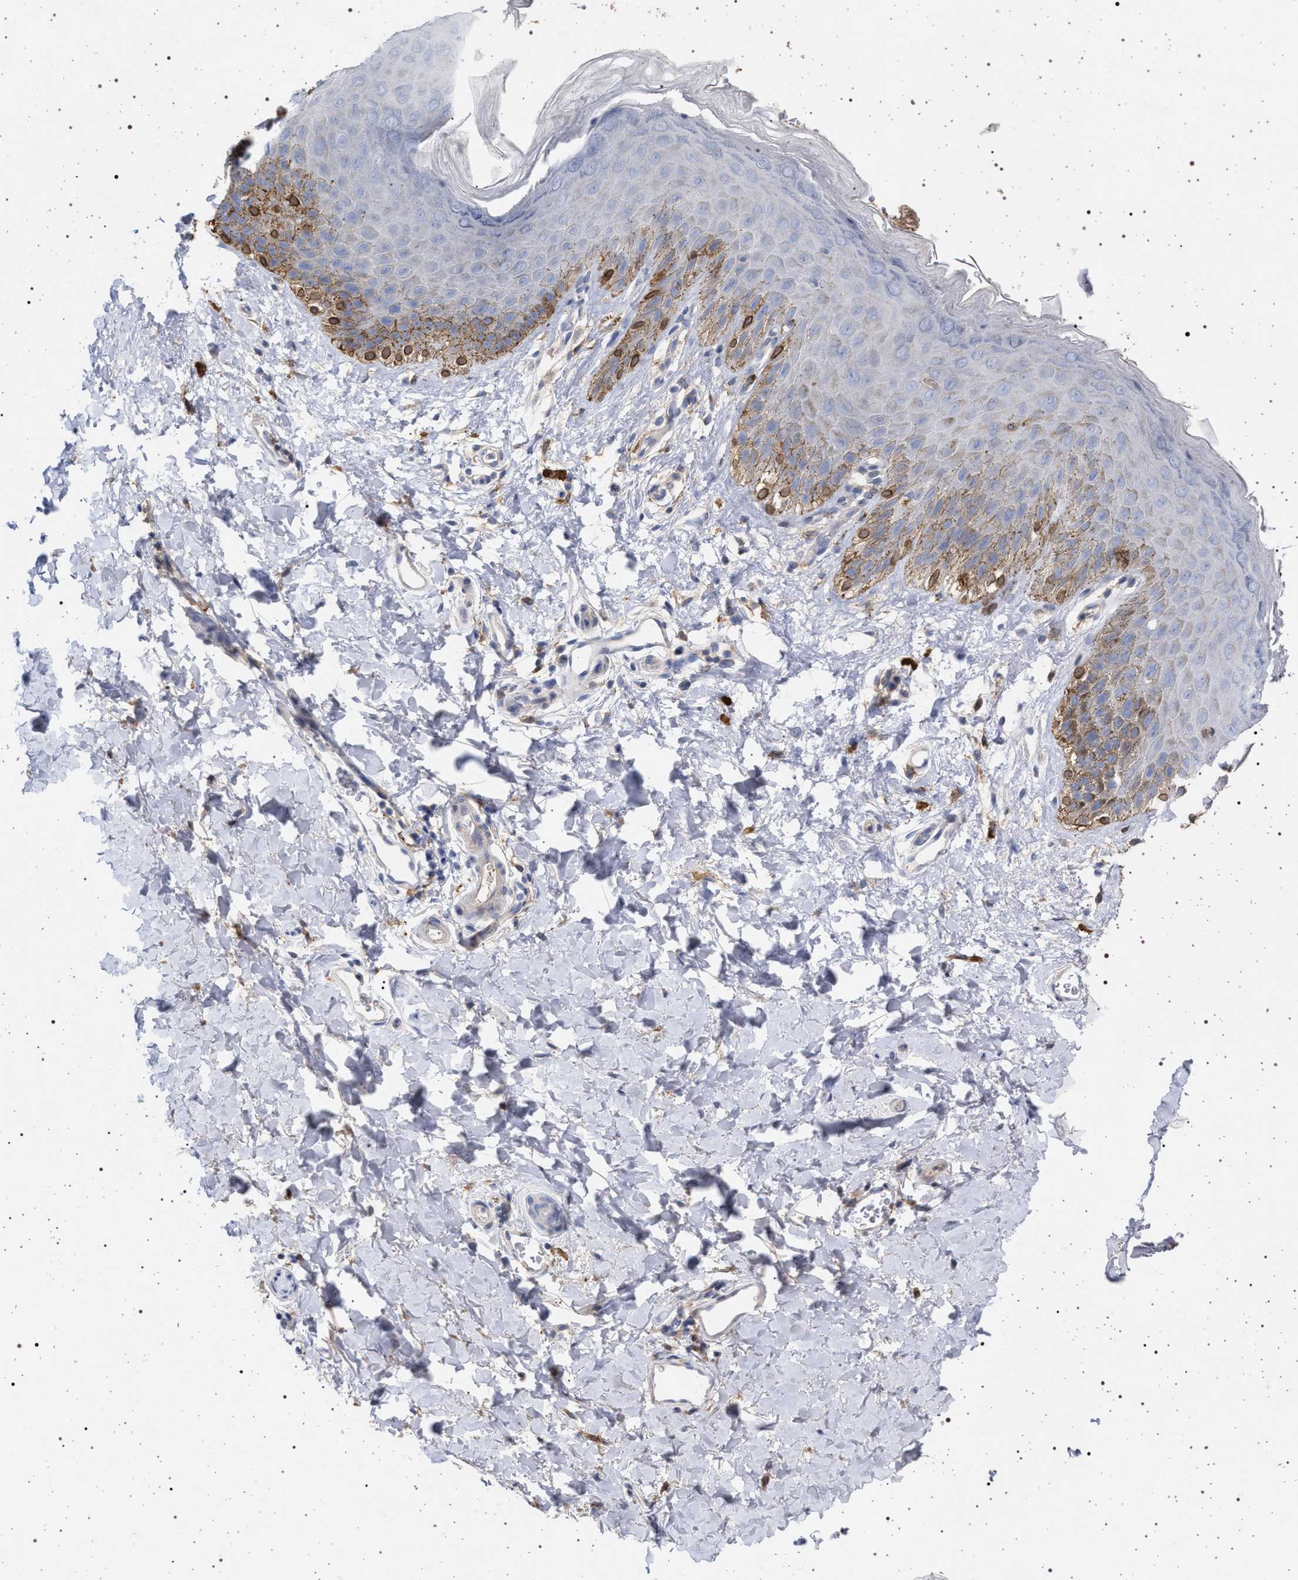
{"staining": {"intensity": "moderate", "quantity": "<25%", "location": "cytoplasmic/membranous"}, "tissue": "skin", "cell_type": "Epidermal cells", "image_type": "normal", "snomed": [{"axis": "morphology", "description": "Normal tissue, NOS"}, {"axis": "topography", "description": "Anal"}], "caption": "A high-resolution image shows immunohistochemistry staining of normal skin, which shows moderate cytoplasmic/membranous staining in about <25% of epidermal cells. (IHC, brightfield microscopy, high magnification).", "gene": "PLG", "patient": {"sex": "male", "age": 44}}